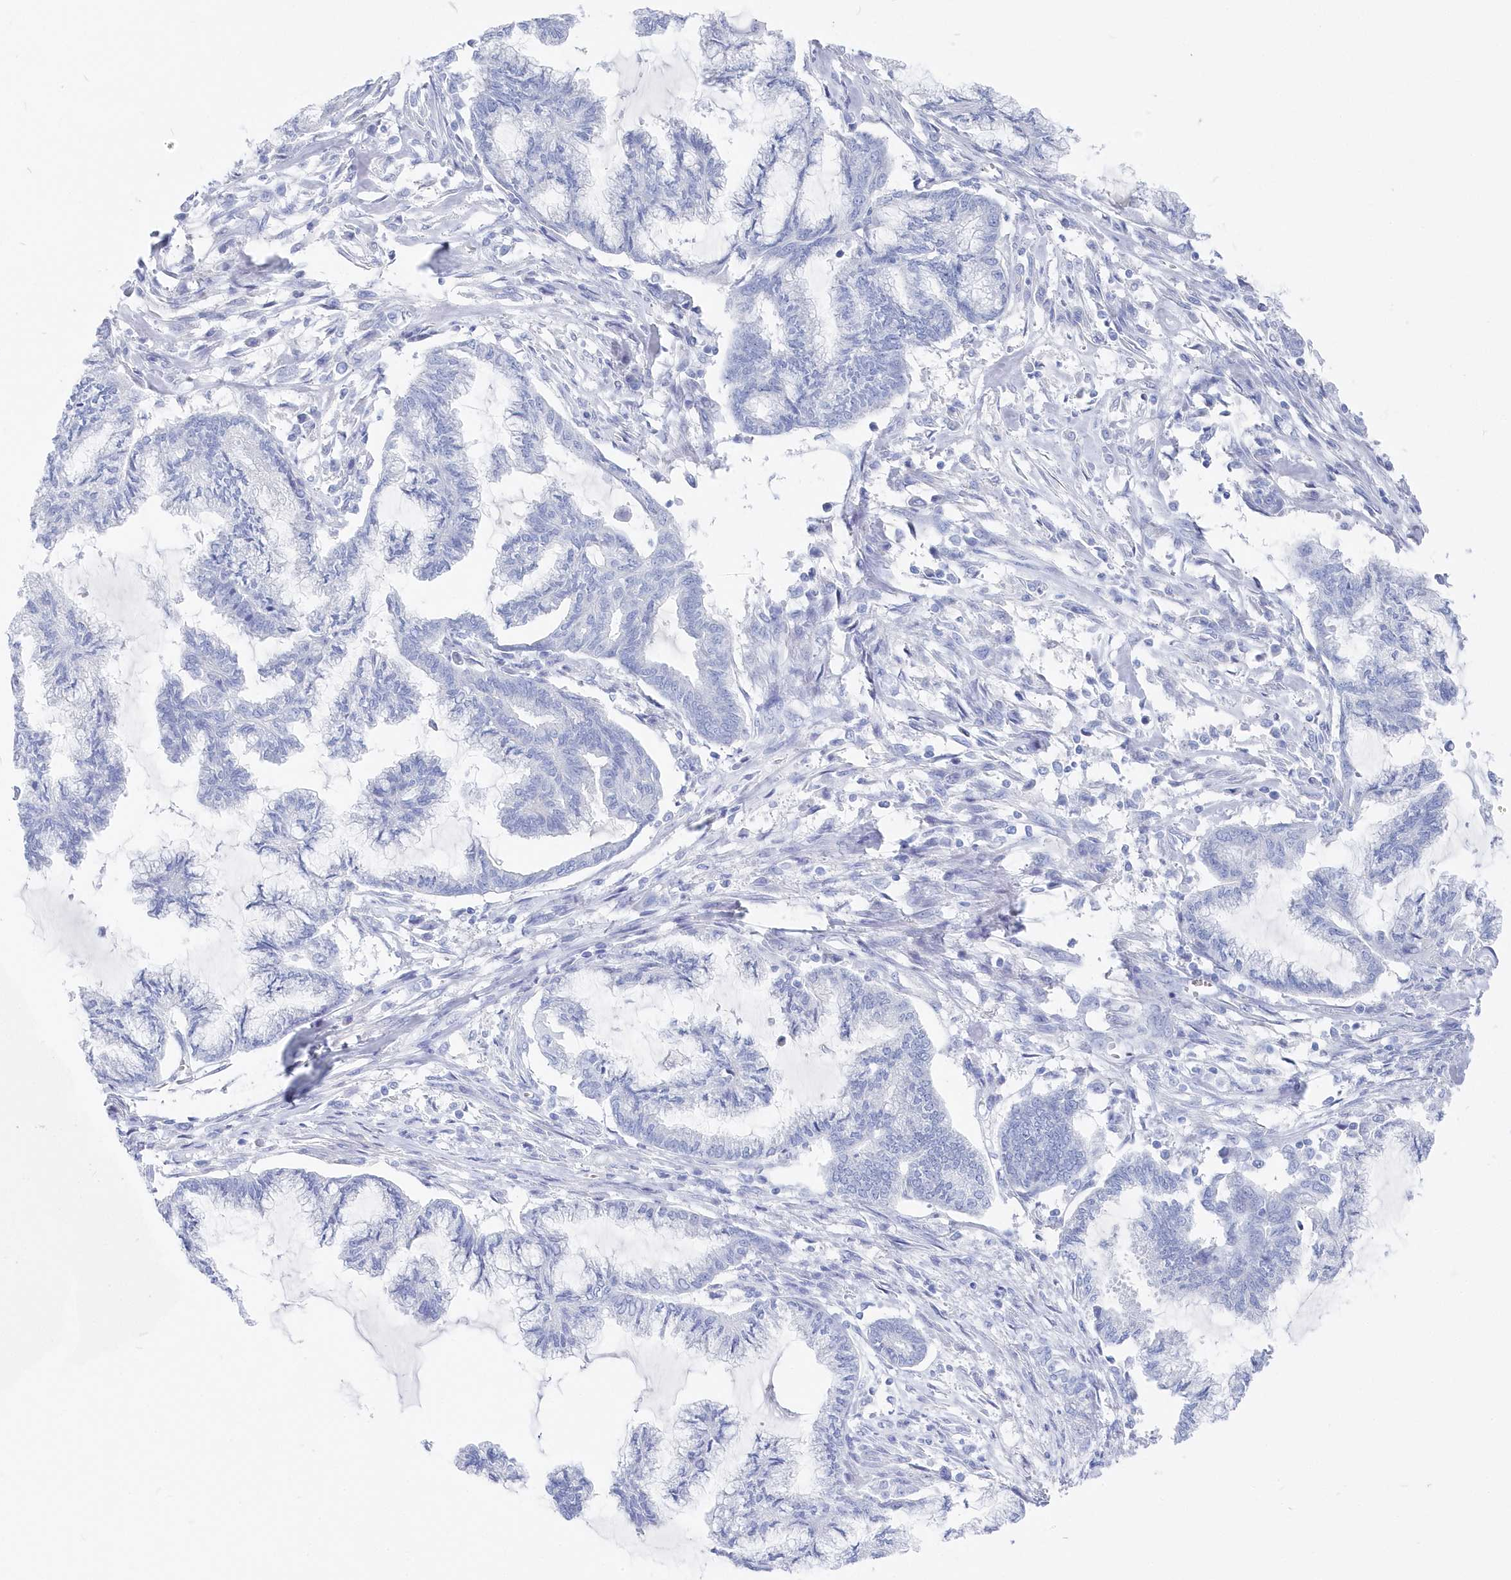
{"staining": {"intensity": "negative", "quantity": "none", "location": "none"}, "tissue": "endometrial cancer", "cell_type": "Tumor cells", "image_type": "cancer", "snomed": [{"axis": "morphology", "description": "Adenocarcinoma, NOS"}, {"axis": "topography", "description": "Endometrium"}], "caption": "IHC of human adenocarcinoma (endometrial) shows no expression in tumor cells. The staining was performed using DAB to visualize the protein expression in brown, while the nuclei were stained in blue with hematoxylin (Magnification: 20x).", "gene": "CSNK1G2", "patient": {"sex": "female", "age": 86}}